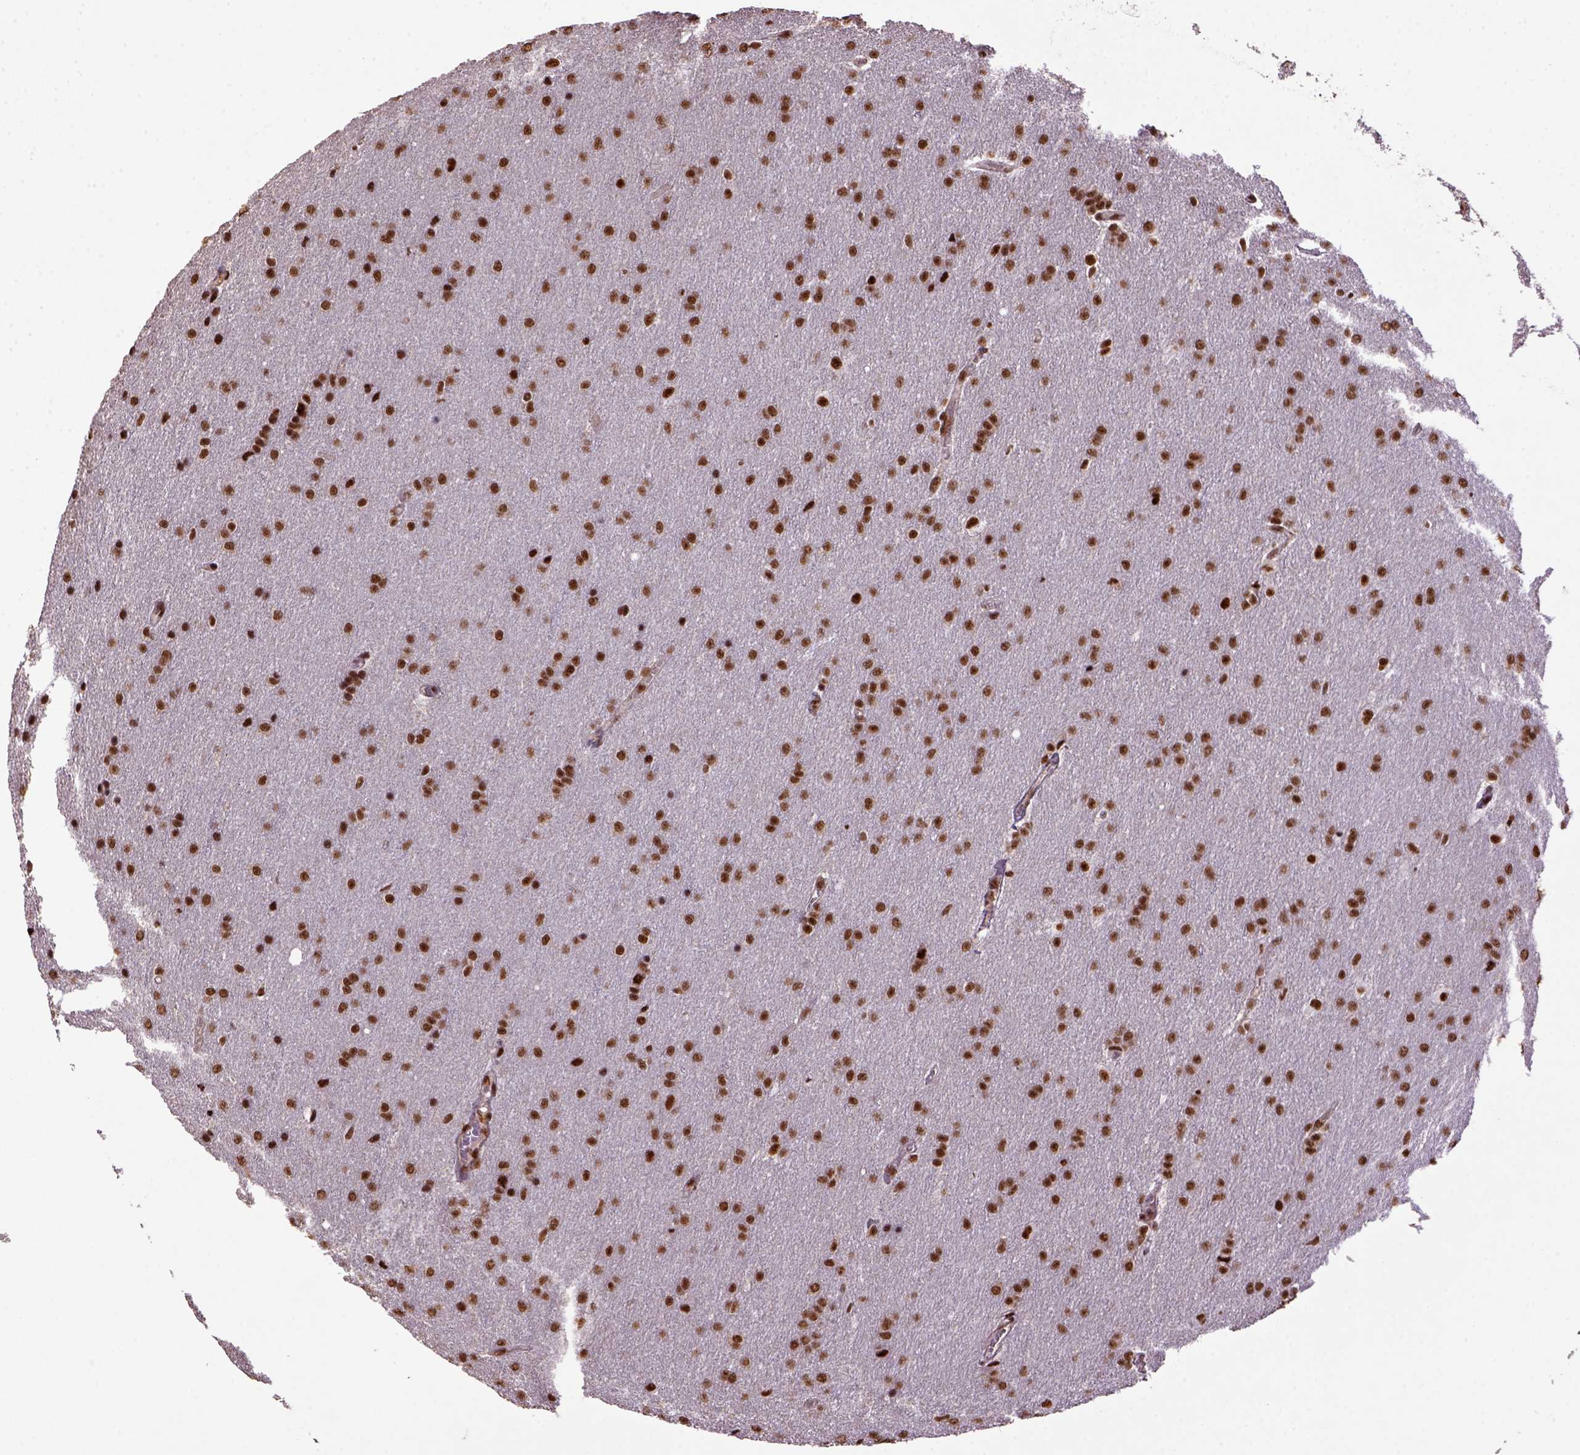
{"staining": {"intensity": "strong", "quantity": ">75%", "location": "nuclear"}, "tissue": "glioma", "cell_type": "Tumor cells", "image_type": "cancer", "snomed": [{"axis": "morphology", "description": "Glioma, malignant, Low grade"}, {"axis": "topography", "description": "Brain"}], "caption": "Immunohistochemistry of human malignant glioma (low-grade) reveals high levels of strong nuclear staining in about >75% of tumor cells. (brown staining indicates protein expression, while blue staining denotes nuclei).", "gene": "PPIG", "patient": {"sex": "female", "age": 32}}